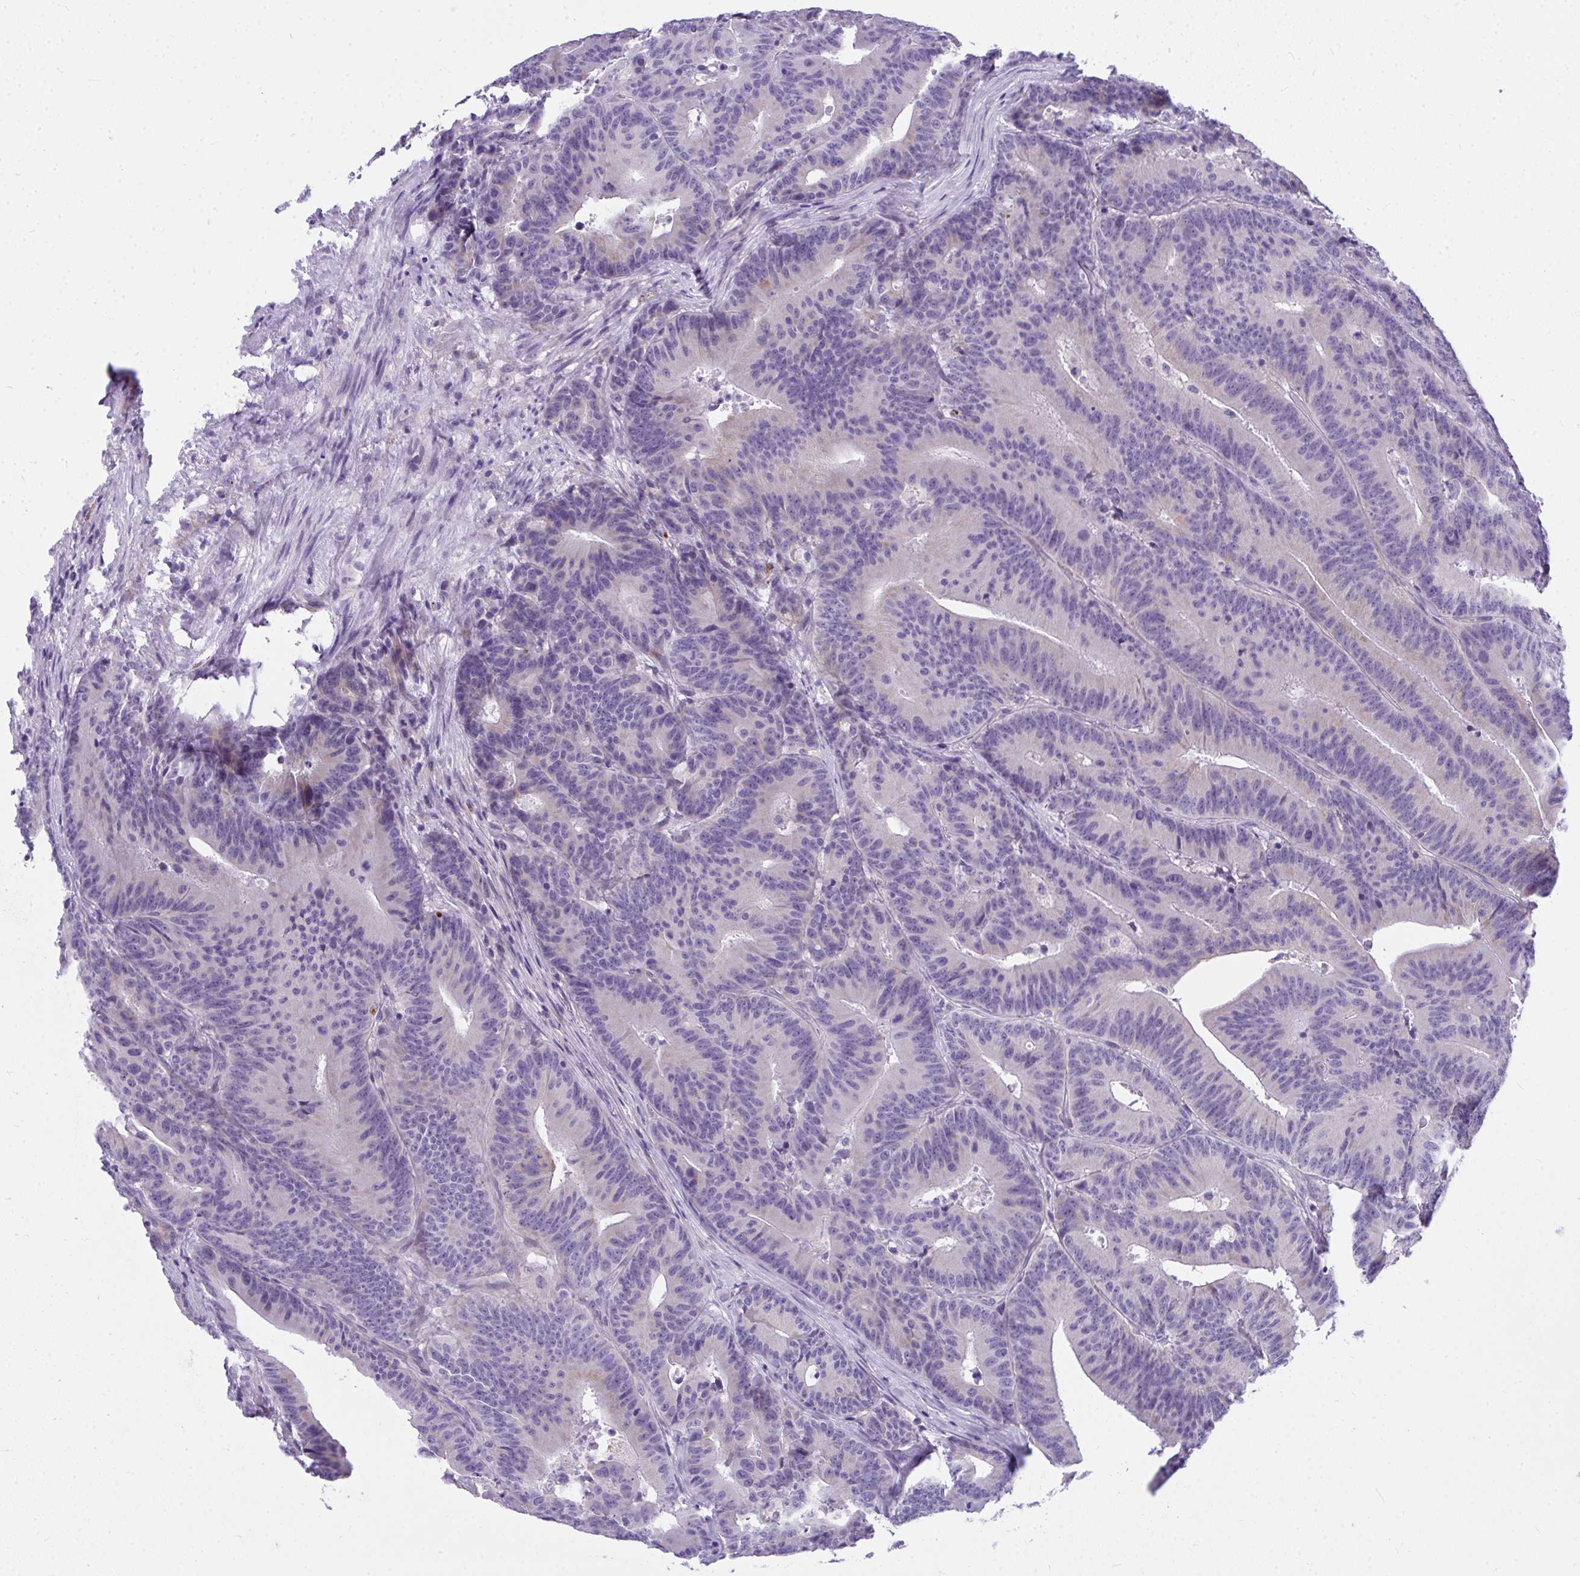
{"staining": {"intensity": "weak", "quantity": "<25%", "location": "cytoplasmic/membranous"}, "tissue": "colorectal cancer", "cell_type": "Tumor cells", "image_type": "cancer", "snomed": [{"axis": "morphology", "description": "Adenocarcinoma, NOS"}, {"axis": "topography", "description": "Colon"}], "caption": "Tumor cells are negative for protein expression in human adenocarcinoma (colorectal).", "gene": "TSBP1", "patient": {"sex": "female", "age": 78}}